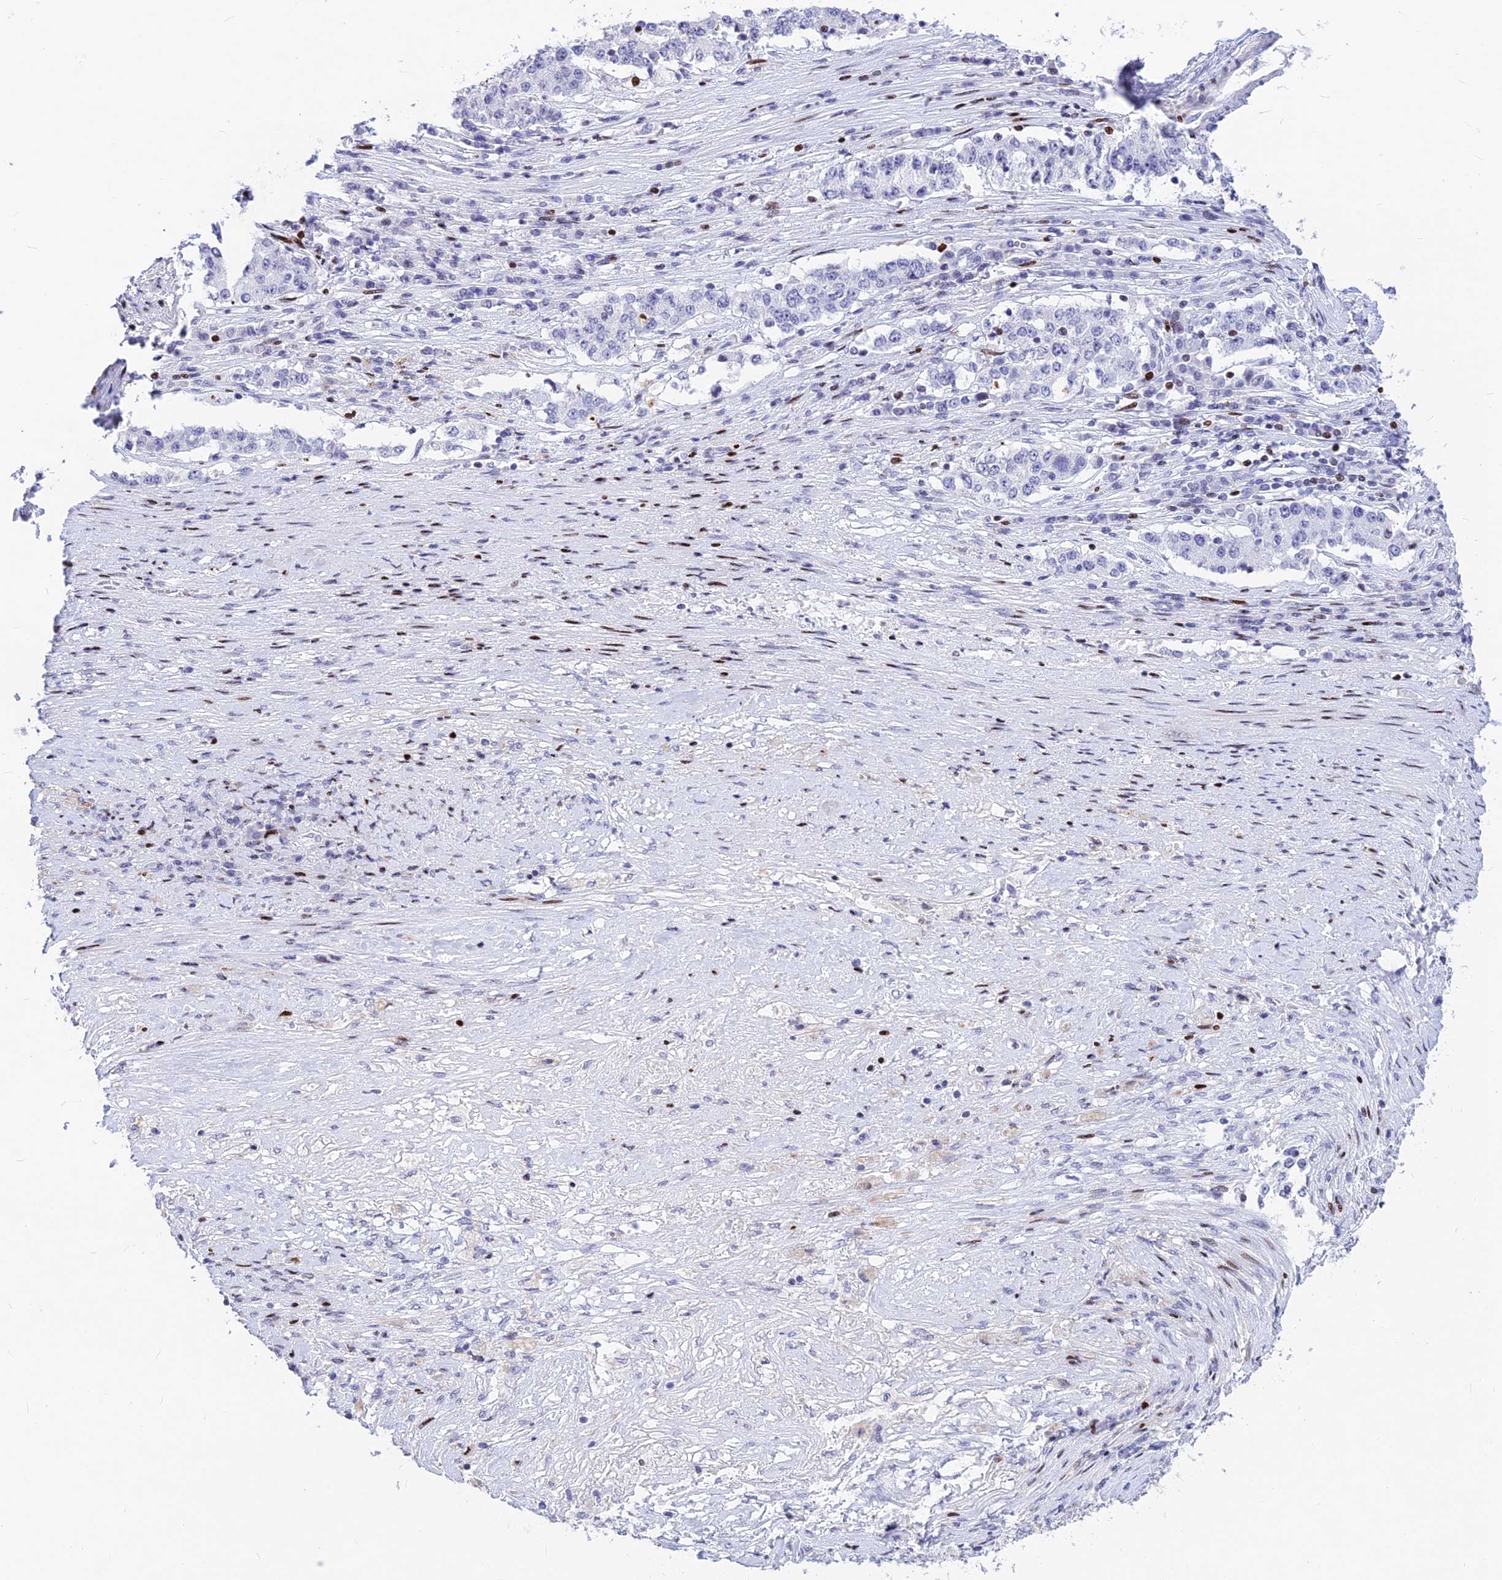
{"staining": {"intensity": "negative", "quantity": "none", "location": "none"}, "tissue": "stomach cancer", "cell_type": "Tumor cells", "image_type": "cancer", "snomed": [{"axis": "morphology", "description": "Adenocarcinoma, NOS"}, {"axis": "topography", "description": "Stomach"}], "caption": "The histopathology image reveals no staining of tumor cells in stomach cancer.", "gene": "PRPS1", "patient": {"sex": "male", "age": 59}}